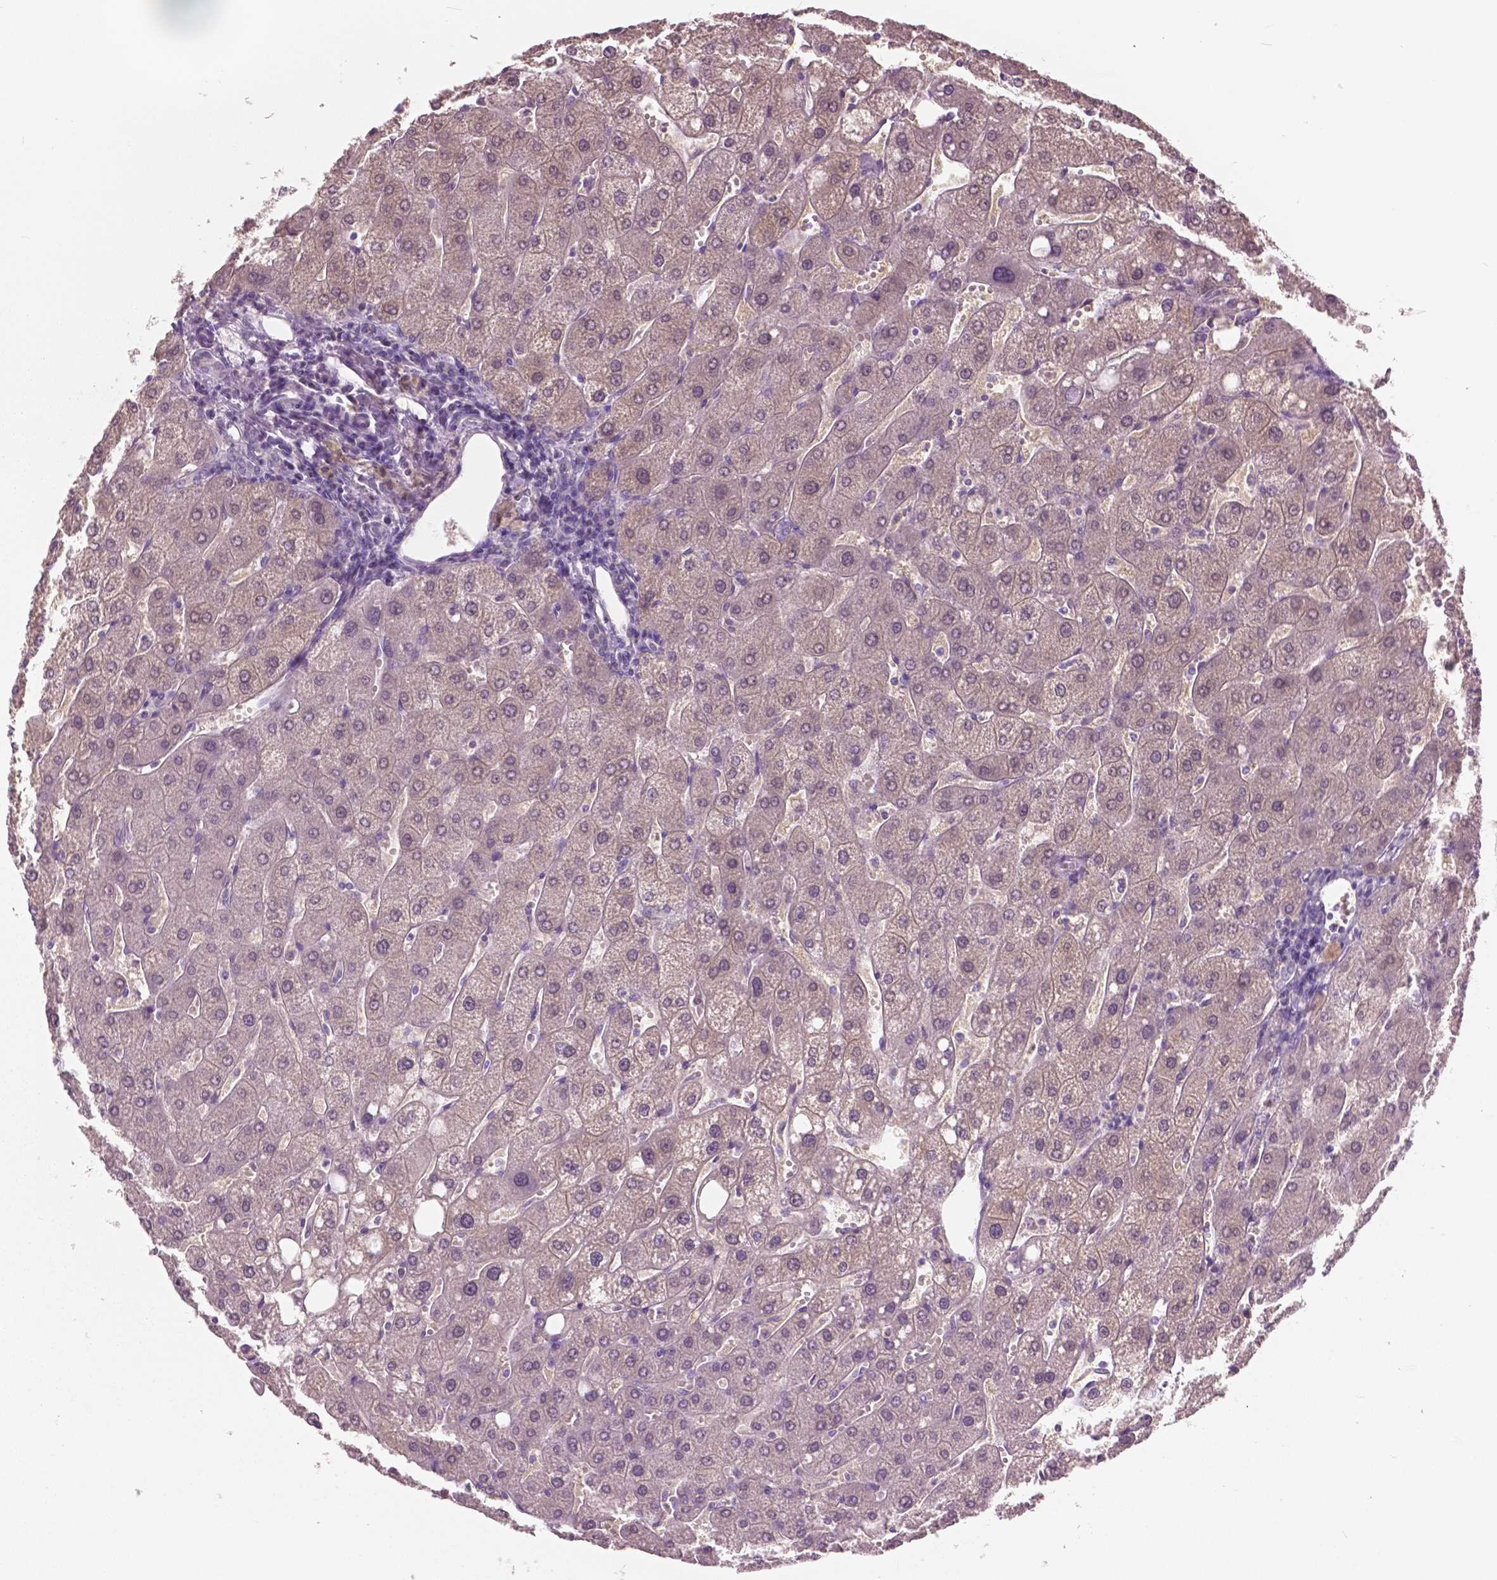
{"staining": {"intensity": "negative", "quantity": "none", "location": "none"}, "tissue": "liver", "cell_type": "Cholangiocytes", "image_type": "normal", "snomed": [{"axis": "morphology", "description": "Normal tissue, NOS"}, {"axis": "topography", "description": "Liver"}], "caption": "Liver was stained to show a protein in brown. There is no significant staining in cholangiocytes. (DAB IHC visualized using brightfield microscopy, high magnification).", "gene": "GALM", "patient": {"sex": "male", "age": 67}}